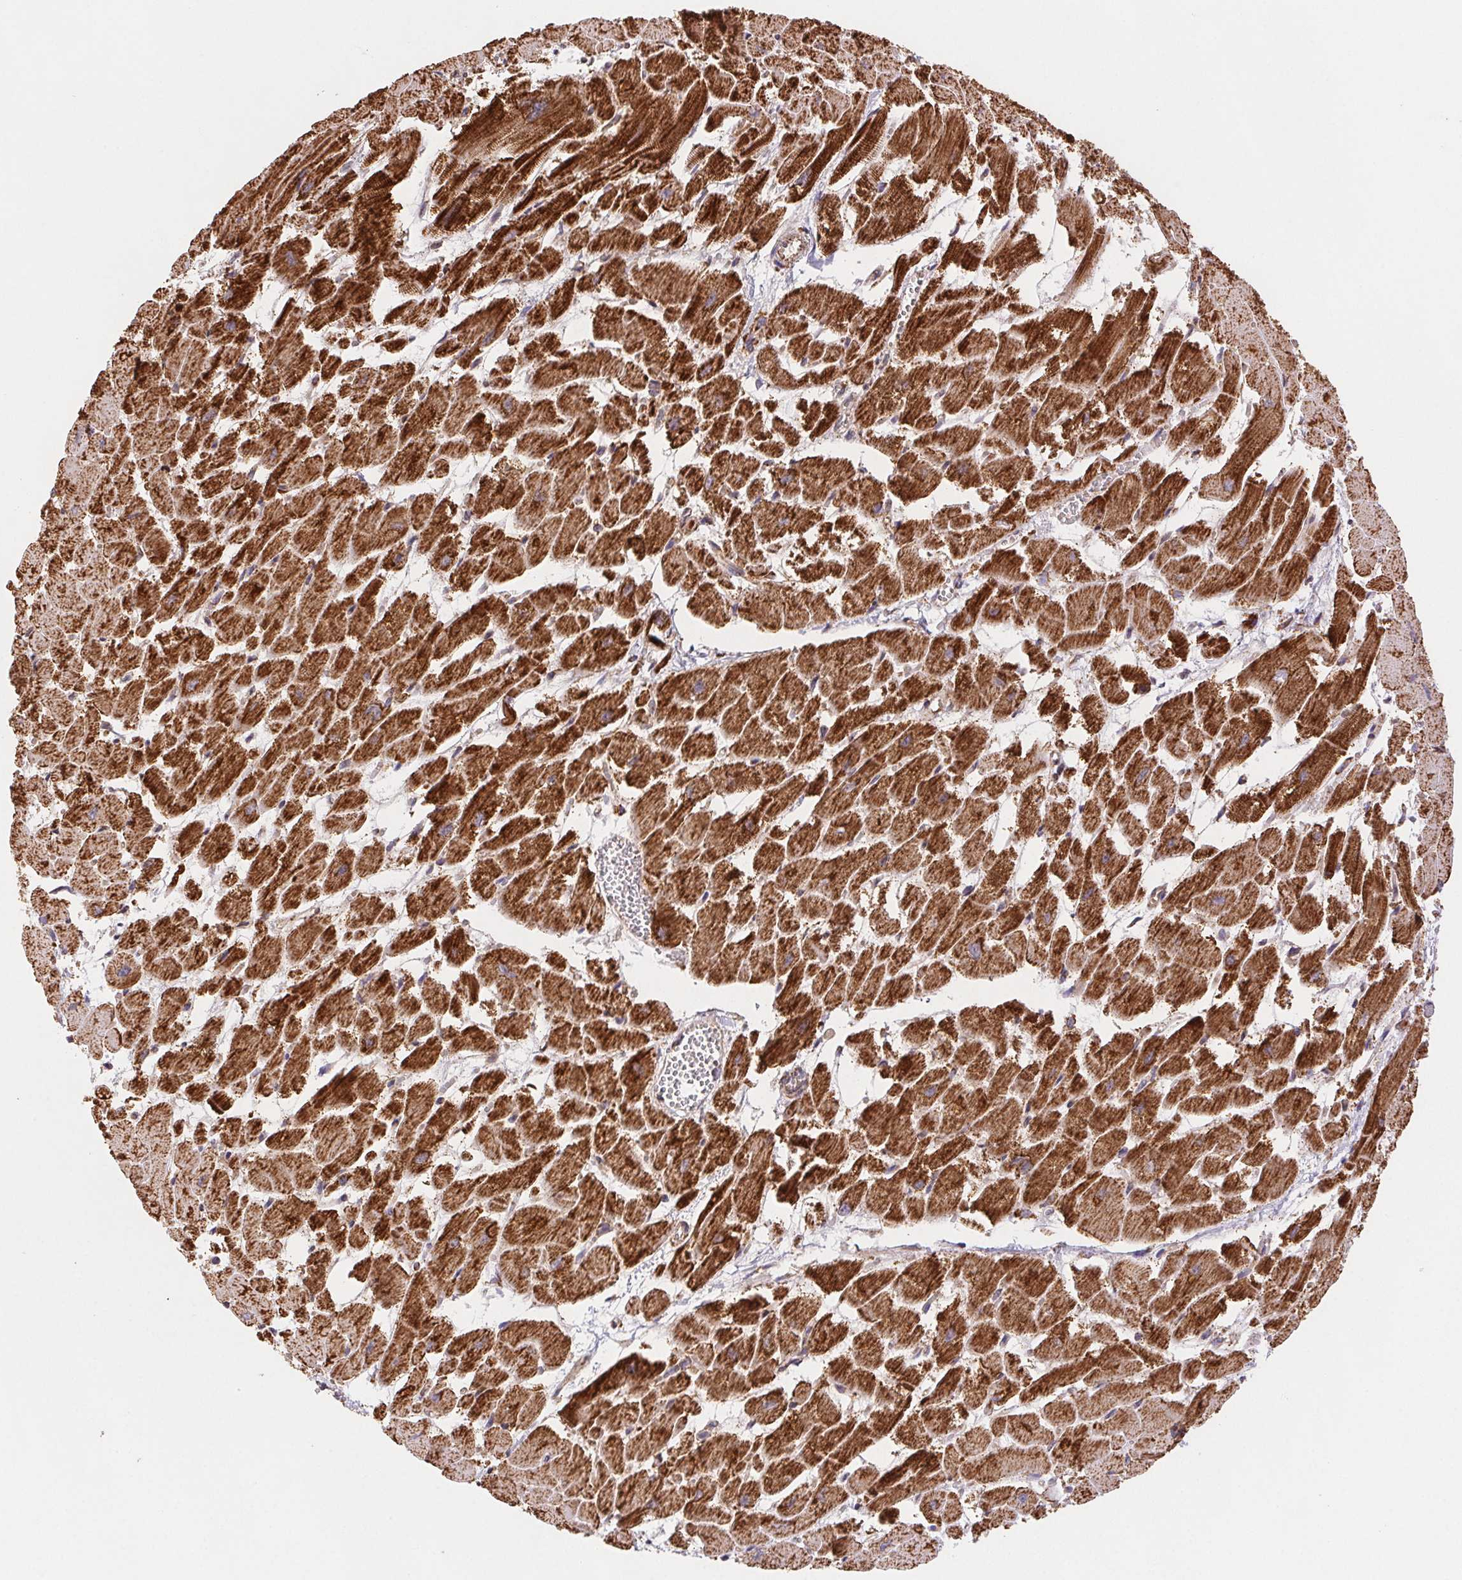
{"staining": {"intensity": "strong", "quantity": ">75%", "location": "cytoplasmic/membranous"}, "tissue": "heart muscle", "cell_type": "Cardiomyocytes", "image_type": "normal", "snomed": [{"axis": "morphology", "description": "Normal tissue, NOS"}, {"axis": "topography", "description": "Heart"}], "caption": "The micrograph displays immunohistochemical staining of normal heart muscle. There is strong cytoplasmic/membranous expression is appreciated in about >75% of cardiomyocytes. (Brightfield microscopy of DAB IHC at high magnification).", "gene": "NIPSNAP2", "patient": {"sex": "female", "age": 52}}